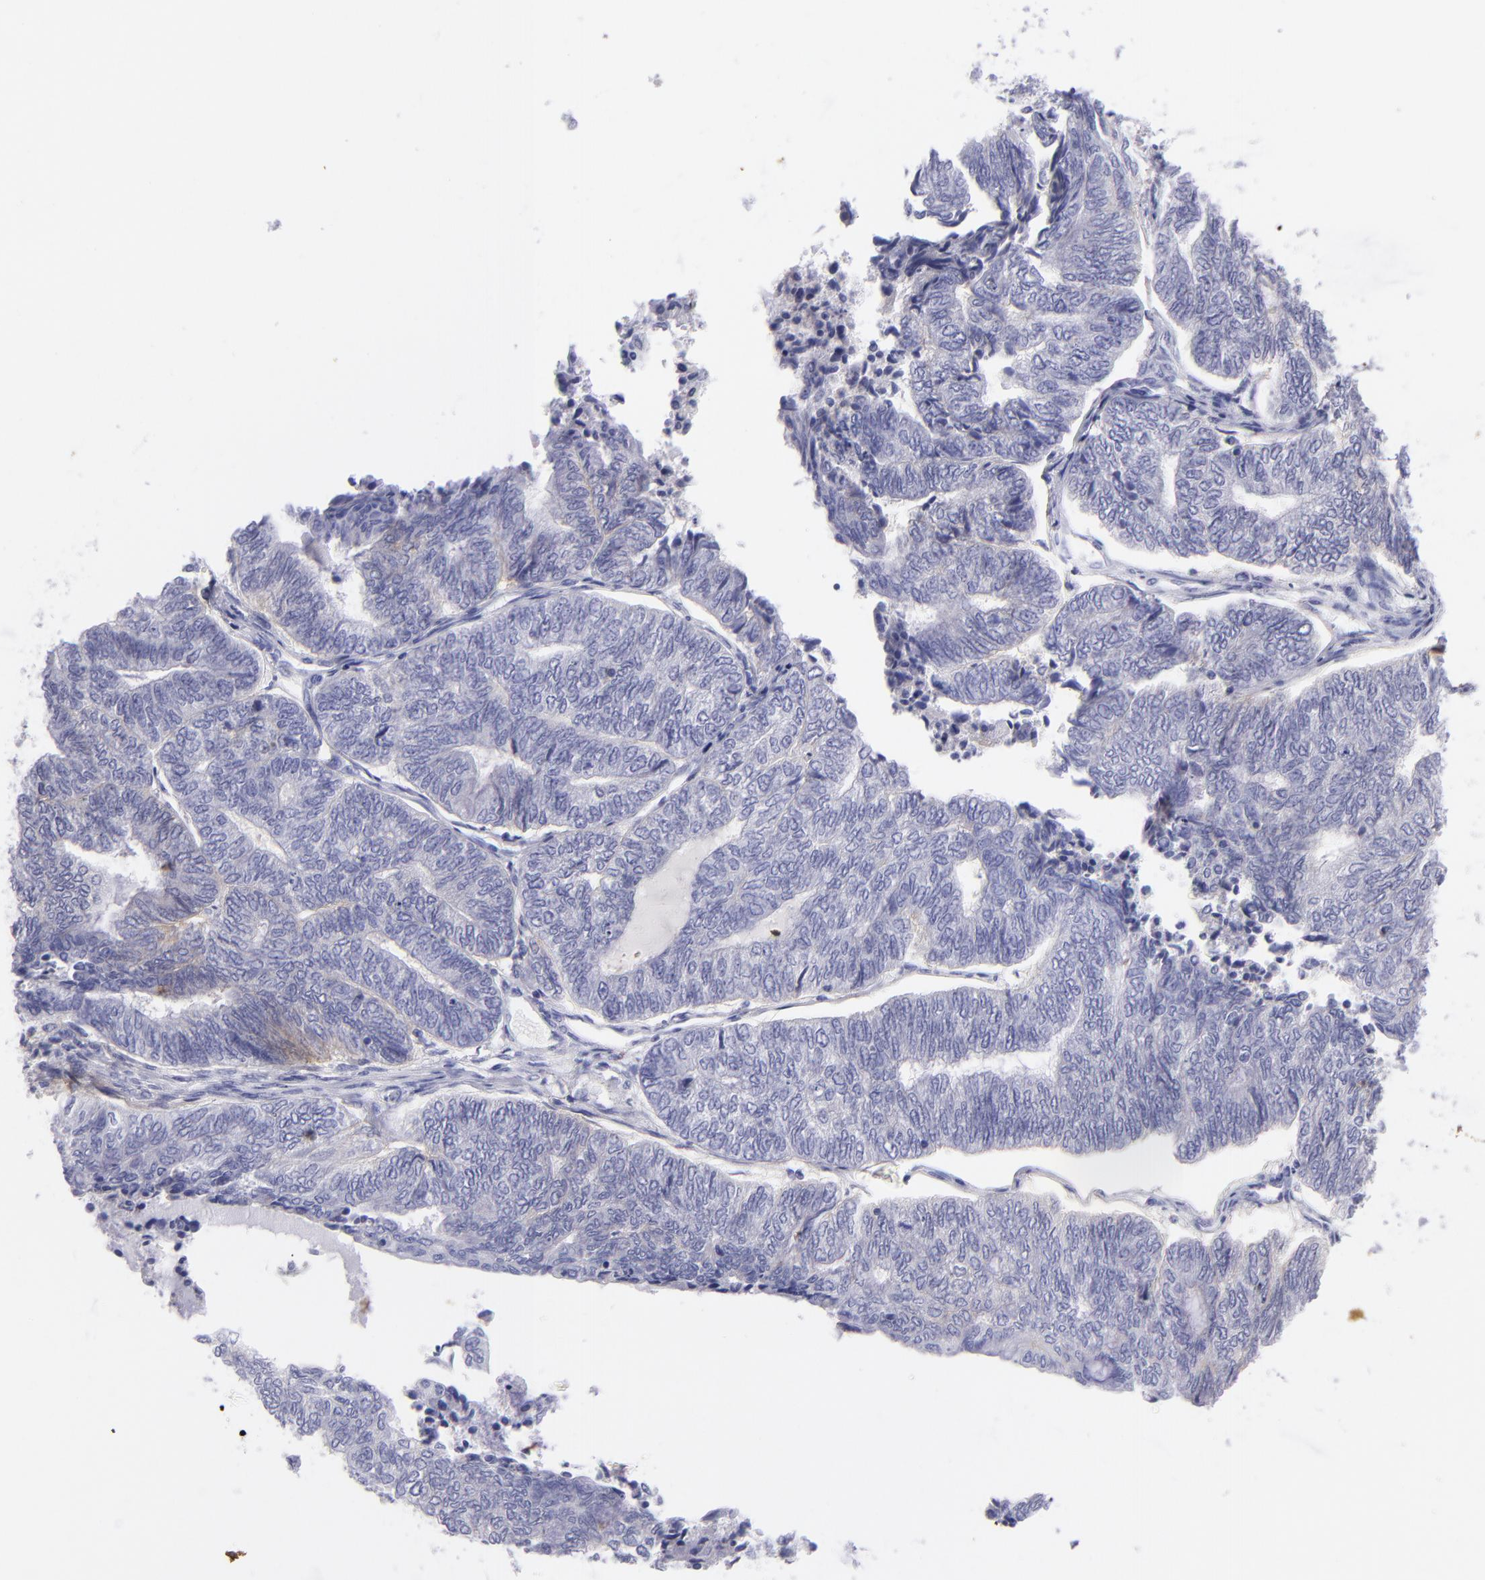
{"staining": {"intensity": "negative", "quantity": "none", "location": "none"}, "tissue": "endometrial cancer", "cell_type": "Tumor cells", "image_type": "cancer", "snomed": [{"axis": "morphology", "description": "Adenocarcinoma, NOS"}, {"axis": "topography", "description": "Uterus"}, {"axis": "topography", "description": "Endometrium"}], "caption": "This is an immunohistochemistry histopathology image of endometrial cancer. There is no staining in tumor cells.", "gene": "CD82", "patient": {"sex": "female", "age": 70}}